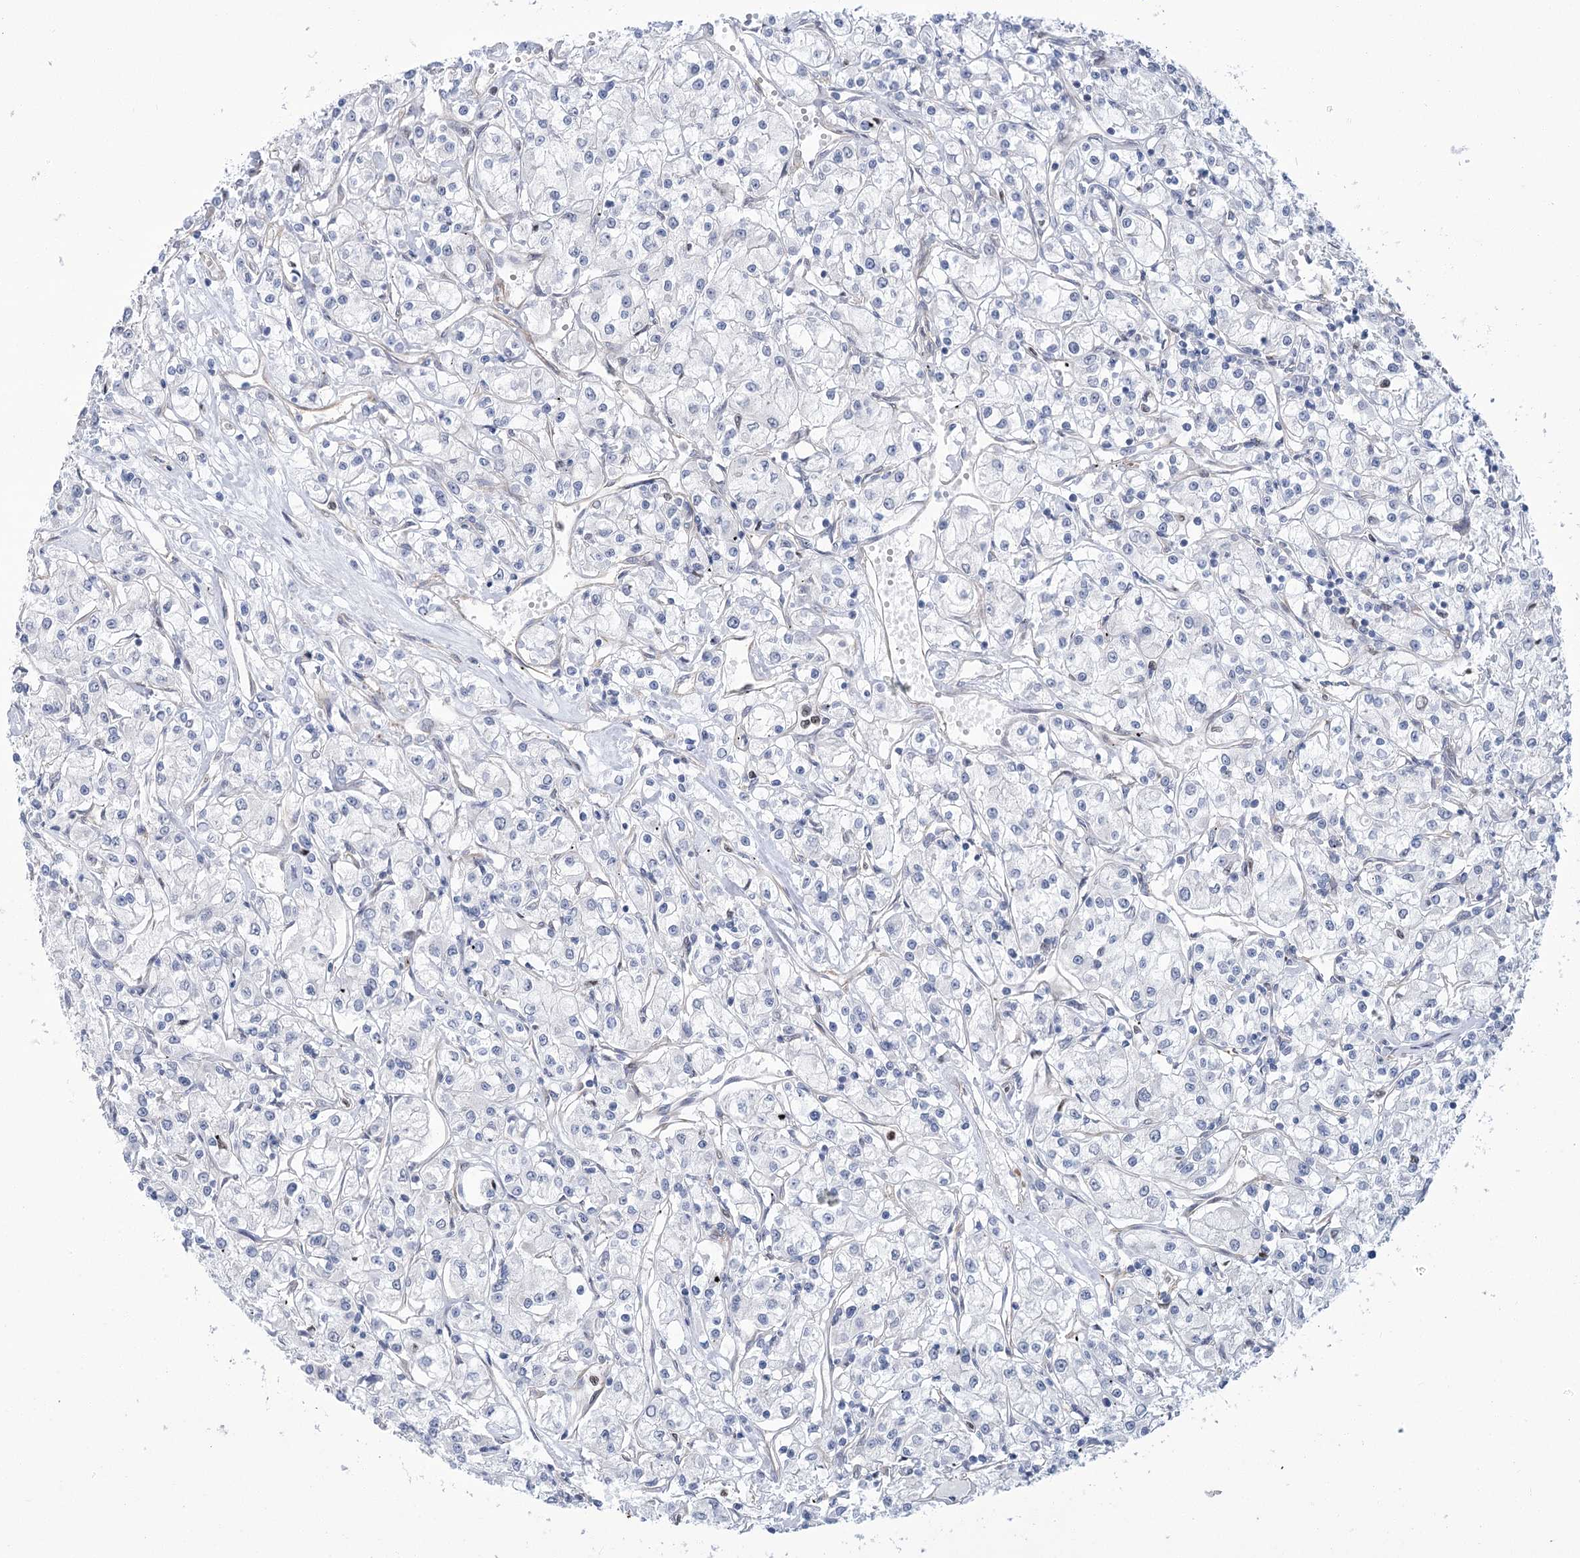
{"staining": {"intensity": "negative", "quantity": "none", "location": "none"}, "tissue": "renal cancer", "cell_type": "Tumor cells", "image_type": "cancer", "snomed": [{"axis": "morphology", "description": "Adenocarcinoma, NOS"}, {"axis": "topography", "description": "Kidney"}], "caption": "Renal adenocarcinoma was stained to show a protein in brown. There is no significant staining in tumor cells. The staining was performed using DAB (3,3'-diaminobenzidine) to visualize the protein expression in brown, while the nuclei were stained in blue with hematoxylin (Magnification: 20x).", "gene": "THAP6", "patient": {"sex": "female", "age": 59}}